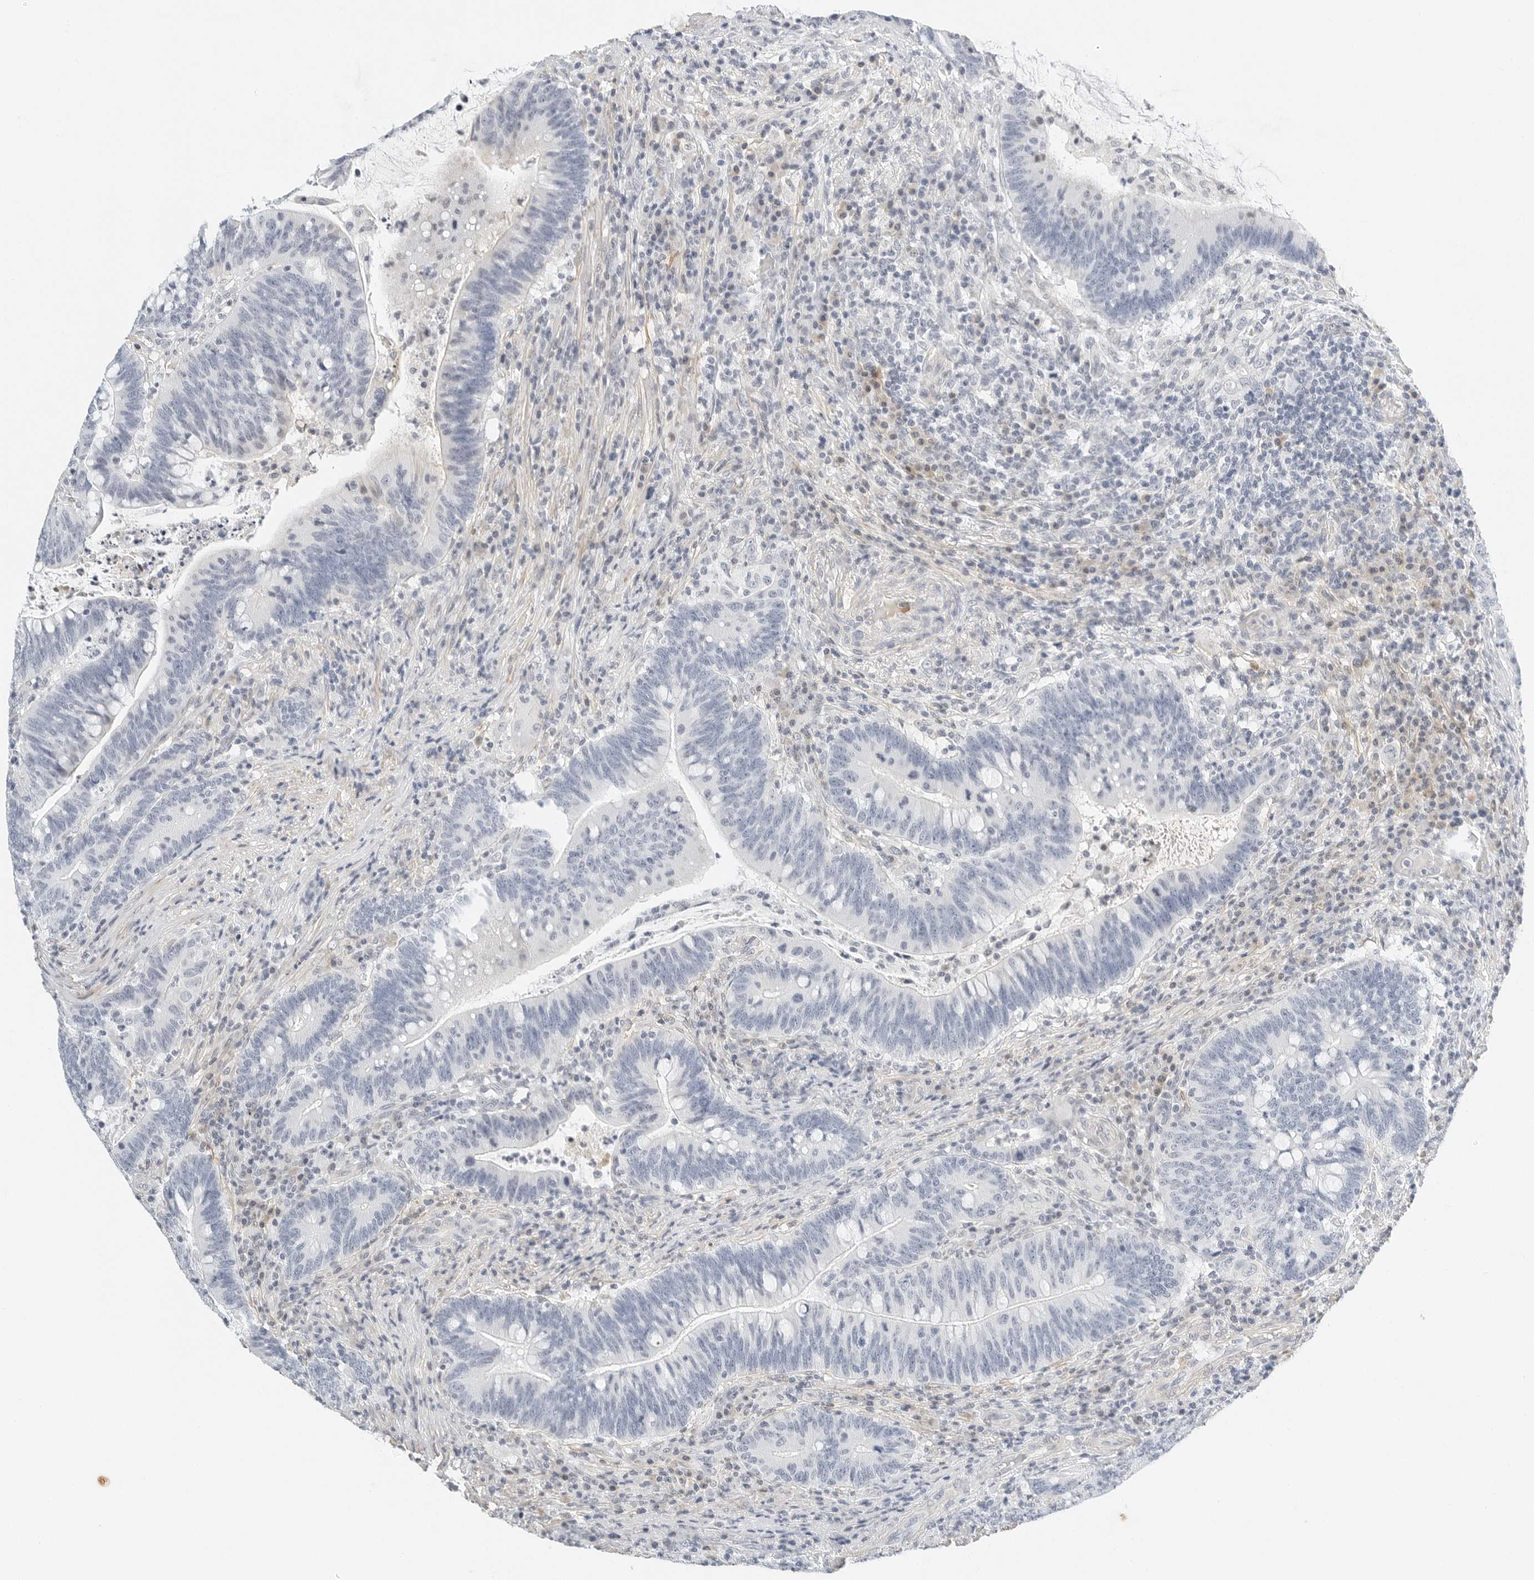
{"staining": {"intensity": "negative", "quantity": "none", "location": "none"}, "tissue": "colorectal cancer", "cell_type": "Tumor cells", "image_type": "cancer", "snomed": [{"axis": "morphology", "description": "Adenocarcinoma, NOS"}, {"axis": "topography", "description": "Colon"}], "caption": "Immunohistochemistry of colorectal cancer demonstrates no expression in tumor cells.", "gene": "PKDCC", "patient": {"sex": "female", "age": 66}}